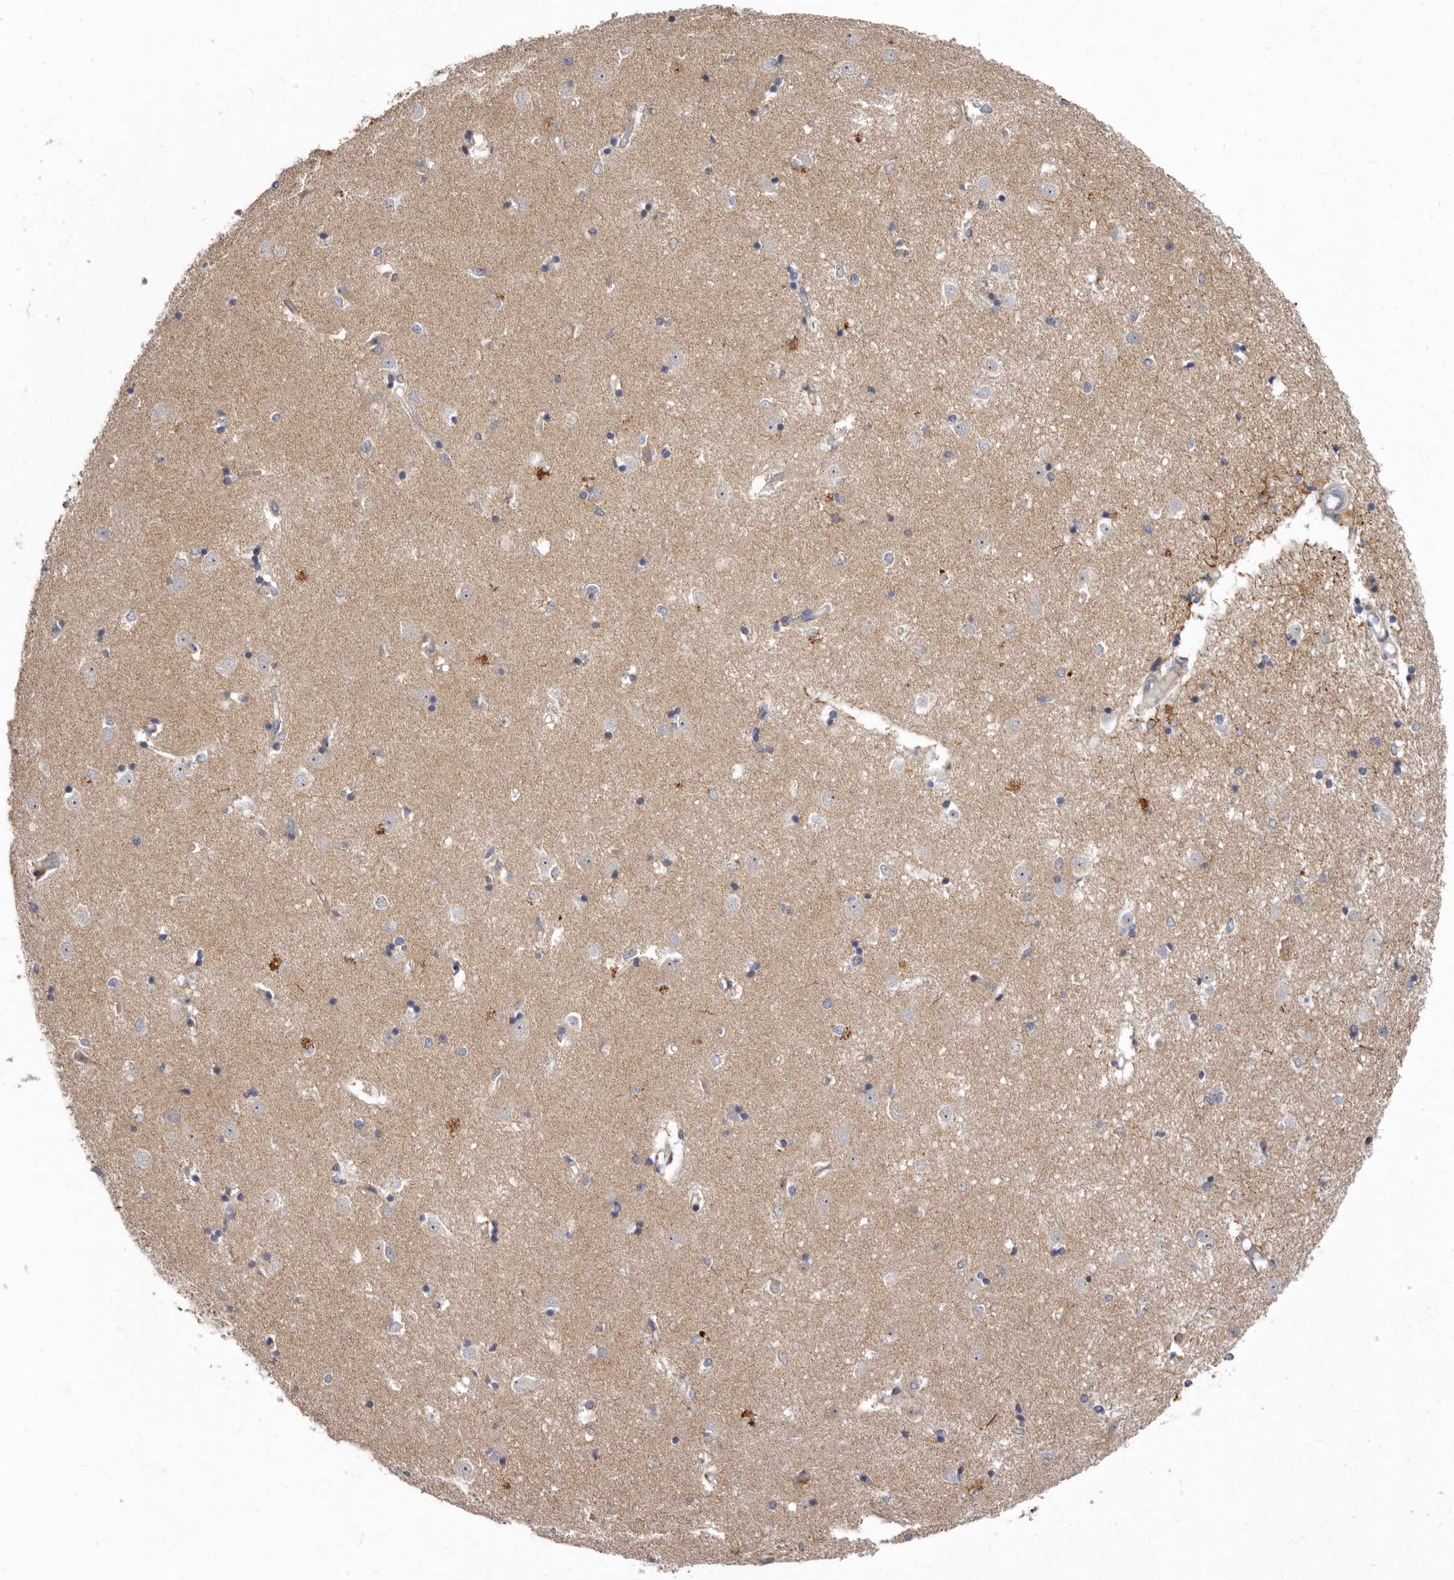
{"staining": {"intensity": "moderate", "quantity": "<25%", "location": "cytoplasmic/membranous"}, "tissue": "caudate", "cell_type": "Glial cells", "image_type": "normal", "snomed": [{"axis": "morphology", "description": "Normal tissue, NOS"}, {"axis": "topography", "description": "Lateral ventricle wall"}], "caption": "Caudate stained for a protein exhibits moderate cytoplasmic/membranous positivity in glial cells. Immunohistochemistry stains the protein of interest in brown and the nuclei are stained blue.", "gene": "SMC4", "patient": {"sex": "male", "age": 45}}